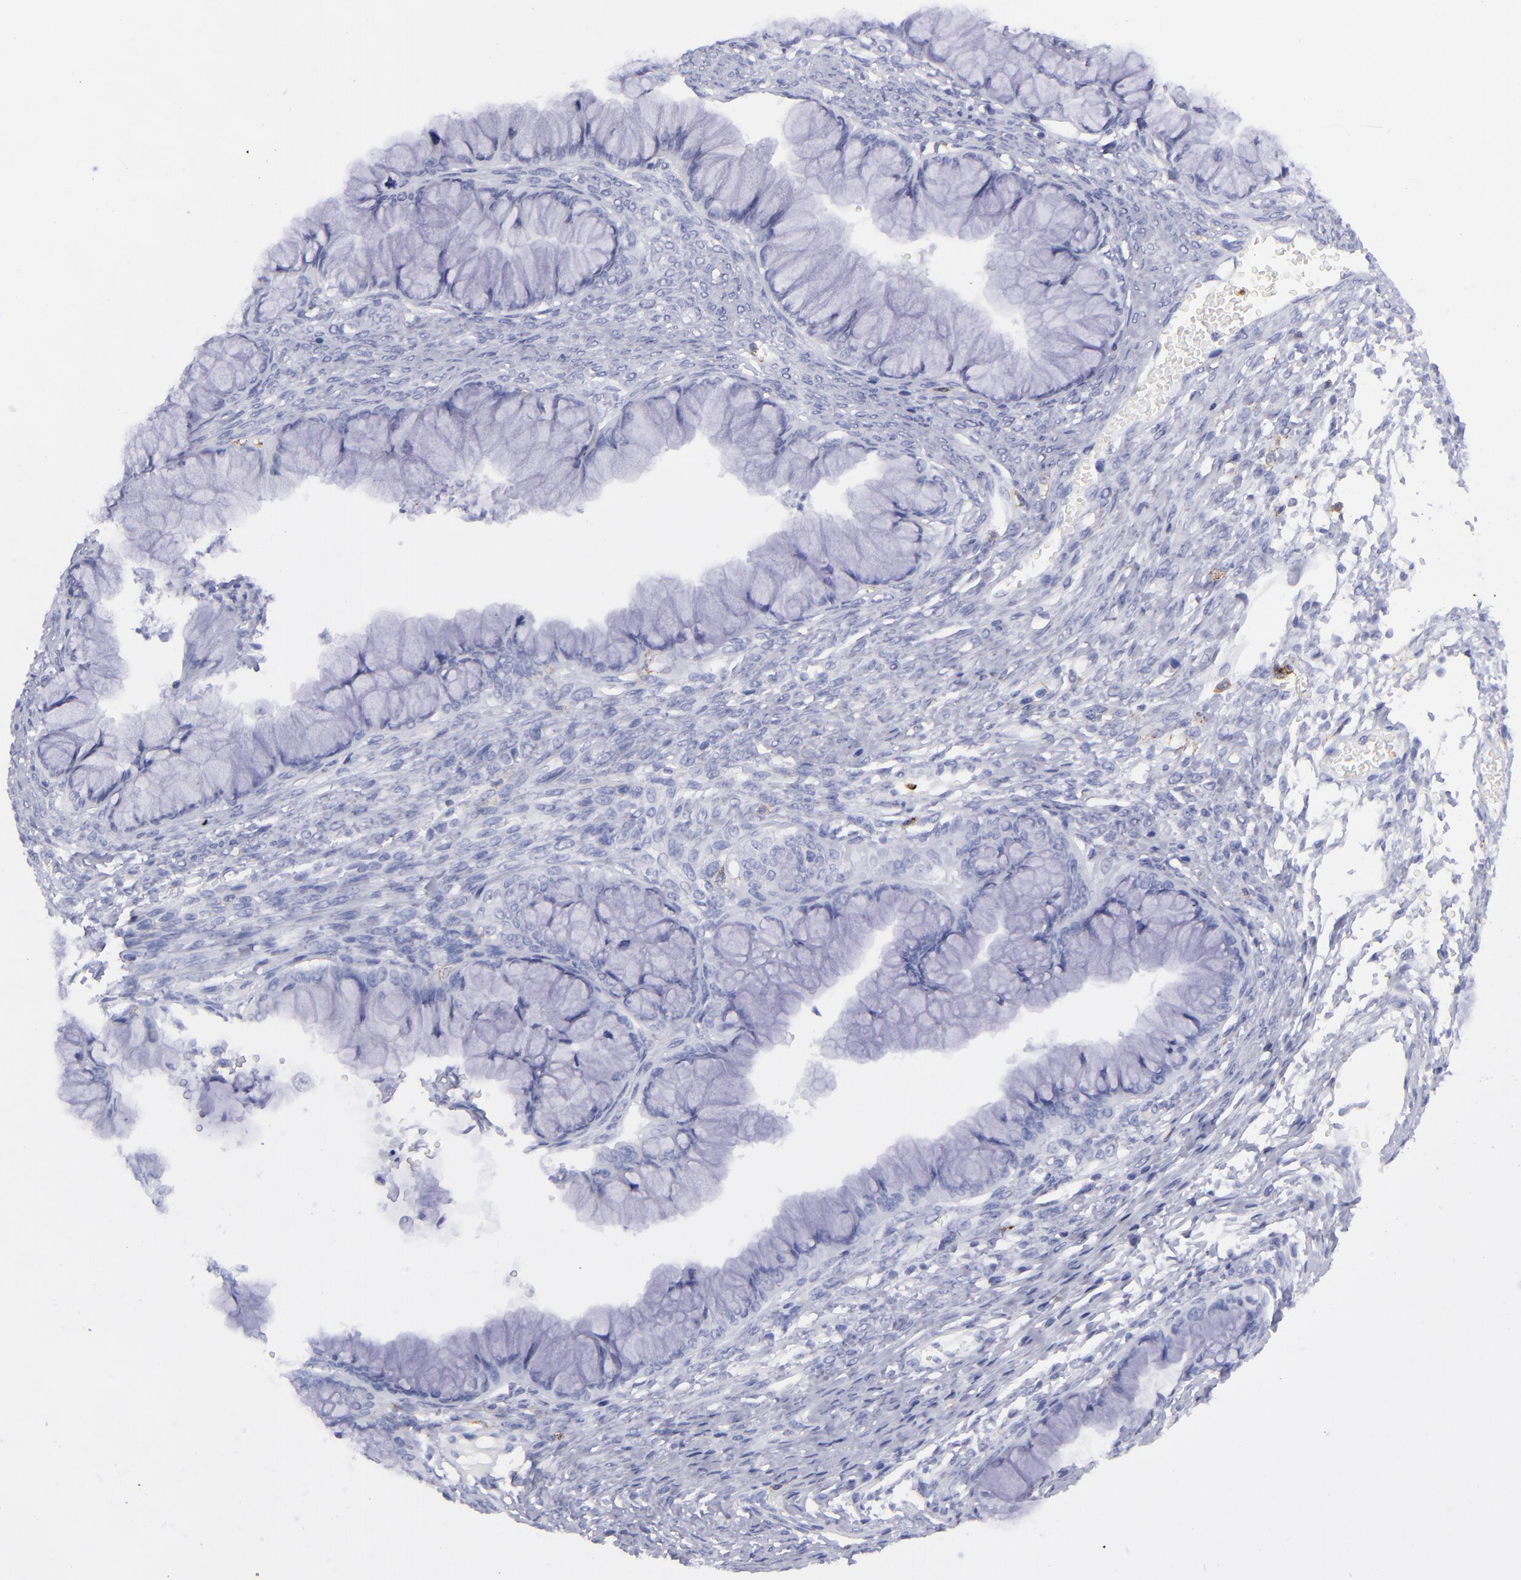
{"staining": {"intensity": "negative", "quantity": "none", "location": "none"}, "tissue": "ovarian cancer", "cell_type": "Tumor cells", "image_type": "cancer", "snomed": [{"axis": "morphology", "description": "Cystadenocarcinoma, mucinous, NOS"}, {"axis": "topography", "description": "Ovary"}], "caption": "Mucinous cystadenocarcinoma (ovarian) was stained to show a protein in brown. There is no significant expression in tumor cells.", "gene": "SELPLG", "patient": {"sex": "female", "age": 63}}